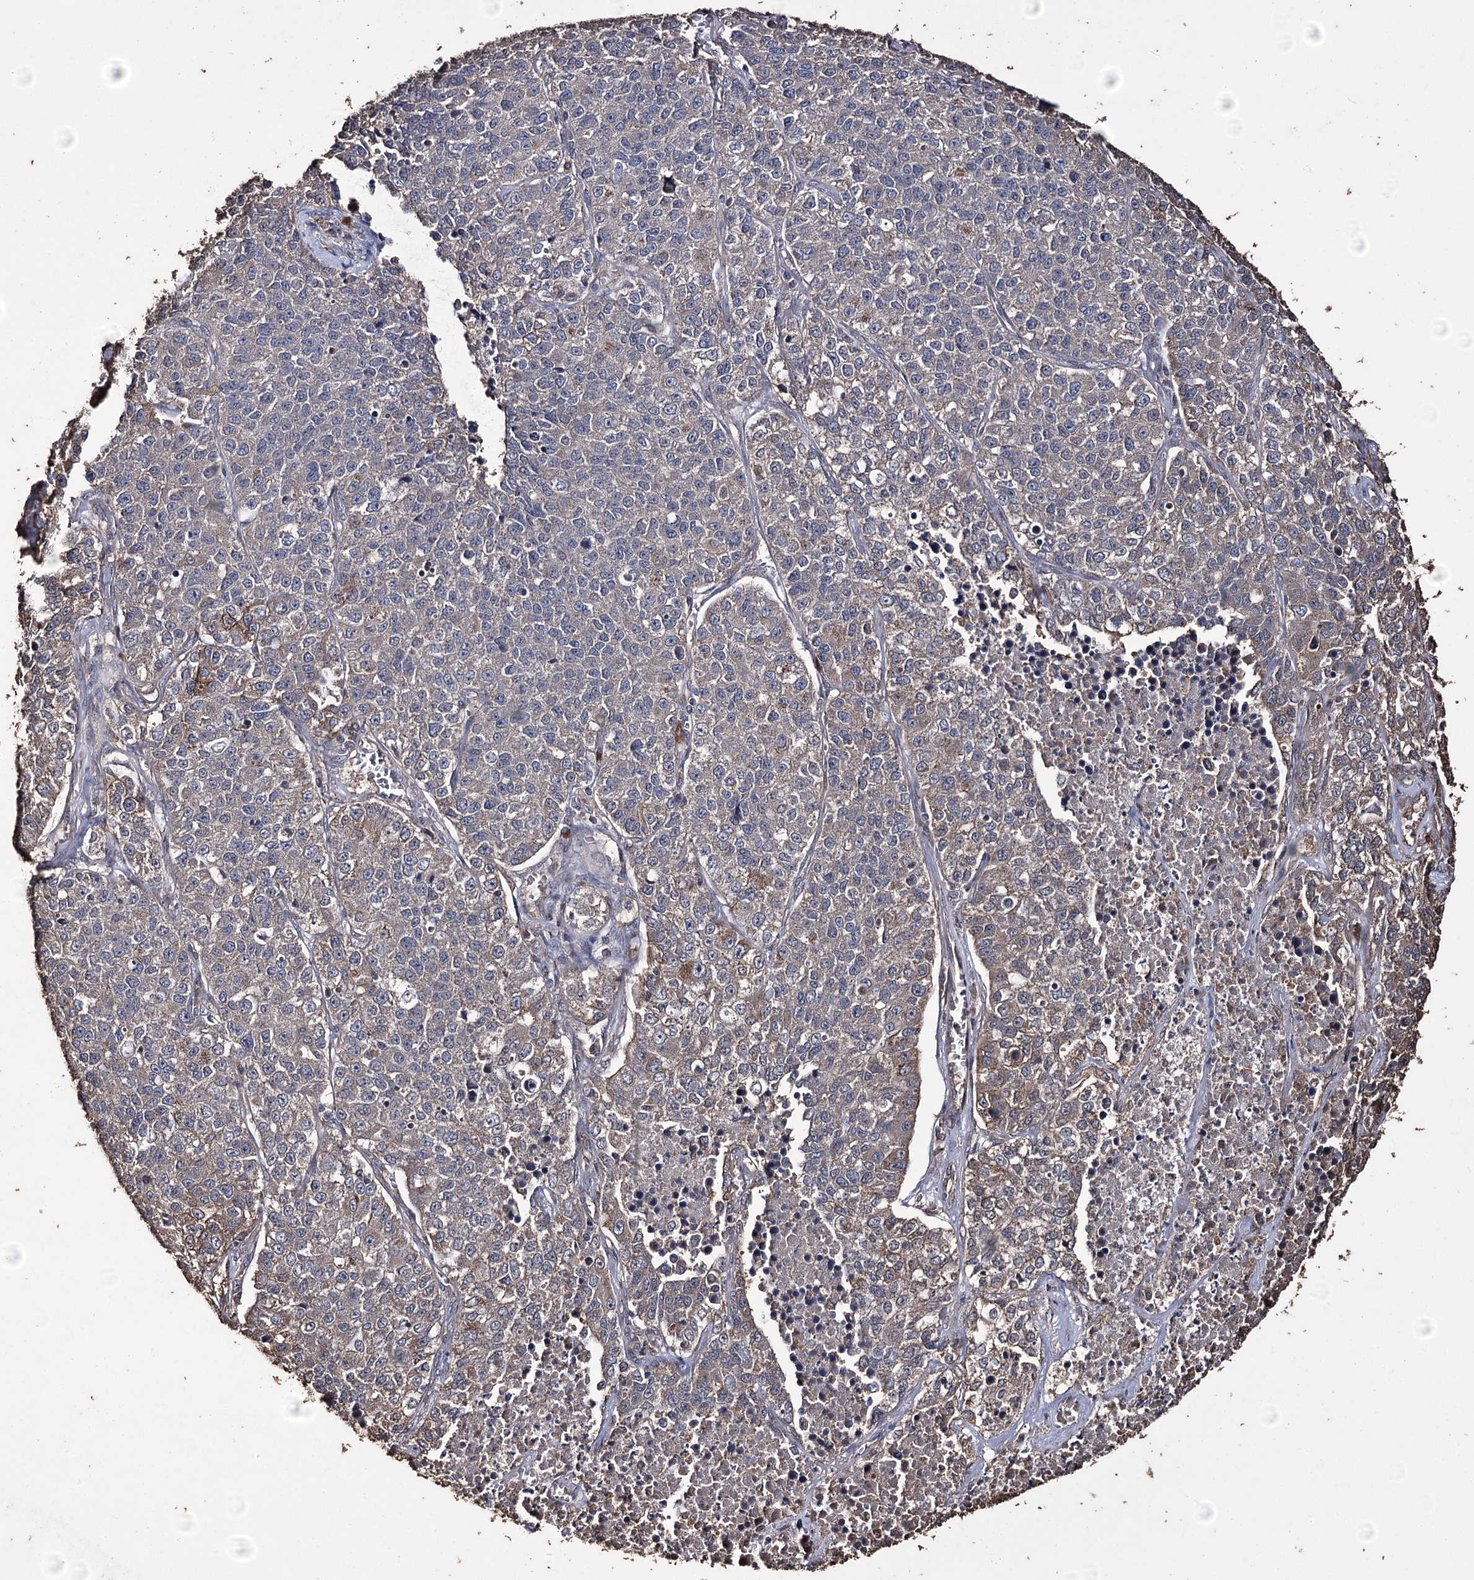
{"staining": {"intensity": "weak", "quantity": "<25%", "location": "cytoplasmic/membranous"}, "tissue": "lung cancer", "cell_type": "Tumor cells", "image_type": "cancer", "snomed": [{"axis": "morphology", "description": "Adenocarcinoma, NOS"}, {"axis": "topography", "description": "Lung"}], "caption": "This is a image of immunohistochemistry staining of lung adenocarcinoma, which shows no positivity in tumor cells.", "gene": "ZNF662", "patient": {"sex": "male", "age": 49}}